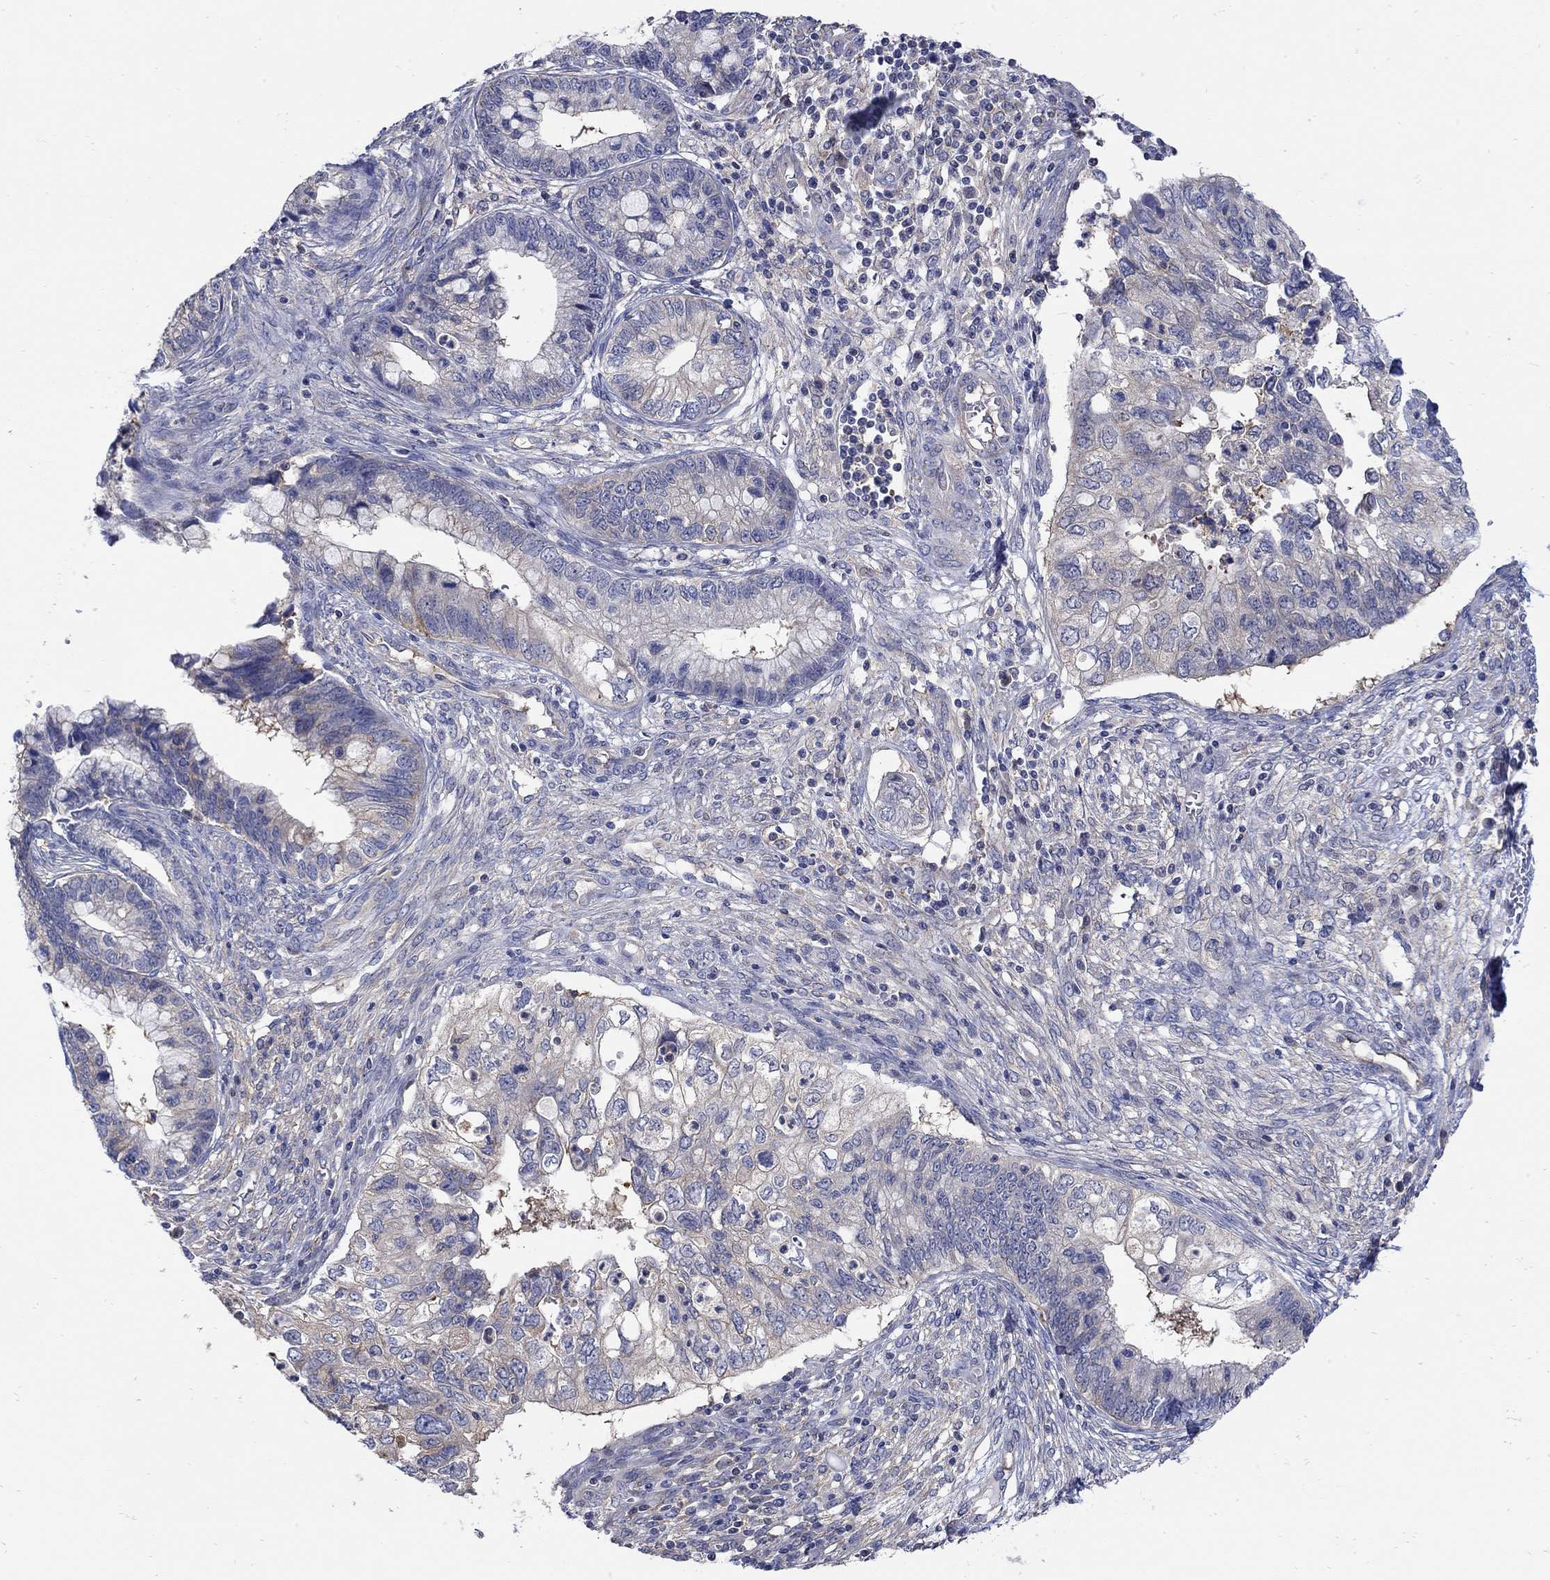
{"staining": {"intensity": "negative", "quantity": "none", "location": "none"}, "tissue": "cervical cancer", "cell_type": "Tumor cells", "image_type": "cancer", "snomed": [{"axis": "morphology", "description": "Adenocarcinoma, NOS"}, {"axis": "topography", "description": "Cervix"}], "caption": "An immunohistochemistry micrograph of cervical cancer (adenocarcinoma) is shown. There is no staining in tumor cells of cervical cancer (adenocarcinoma). (Brightfield microscopy of DAB (3,3'-diaminobenzidine) immunohistochemistry at high magnification).", "gene": "TEKT3", "patient": {"sex": "female", "age": 44}}